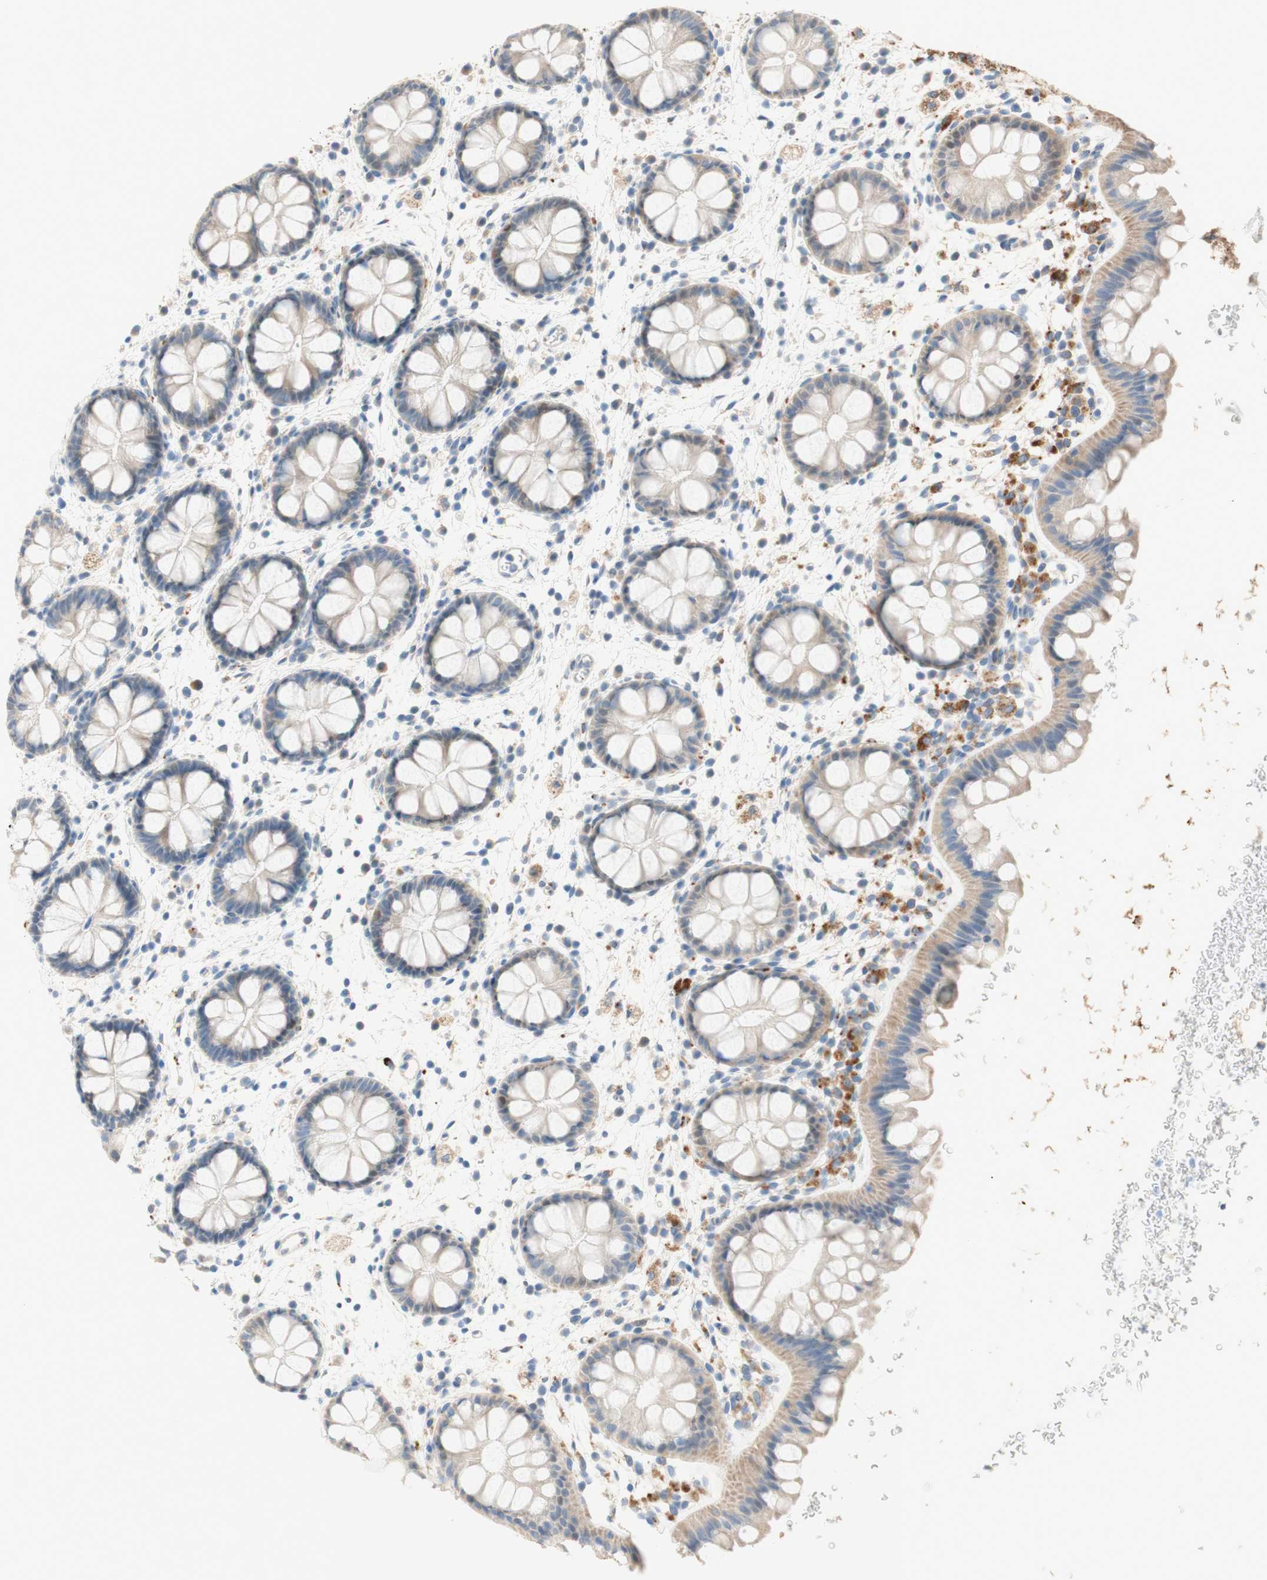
{"staining": {"intensity": "weak", "quantity": ">75%", "location": "cytoplasmic/membranous"}, "tissue": "rectum", "cell_type": "Glandular cells", "image_type": "normal", "snomed": [{"axis": "morphology", "description": "Normal tissue, NOS"}, {"axis": "topography", "description": "Rectum"}], "caption": "Unremarkable rectum reveals weak cytoplasmic/membranous expression in approximately >75% of glandular cells.", "gene": "PTPN21", "patient": {"sex": "female", "age": 24}}